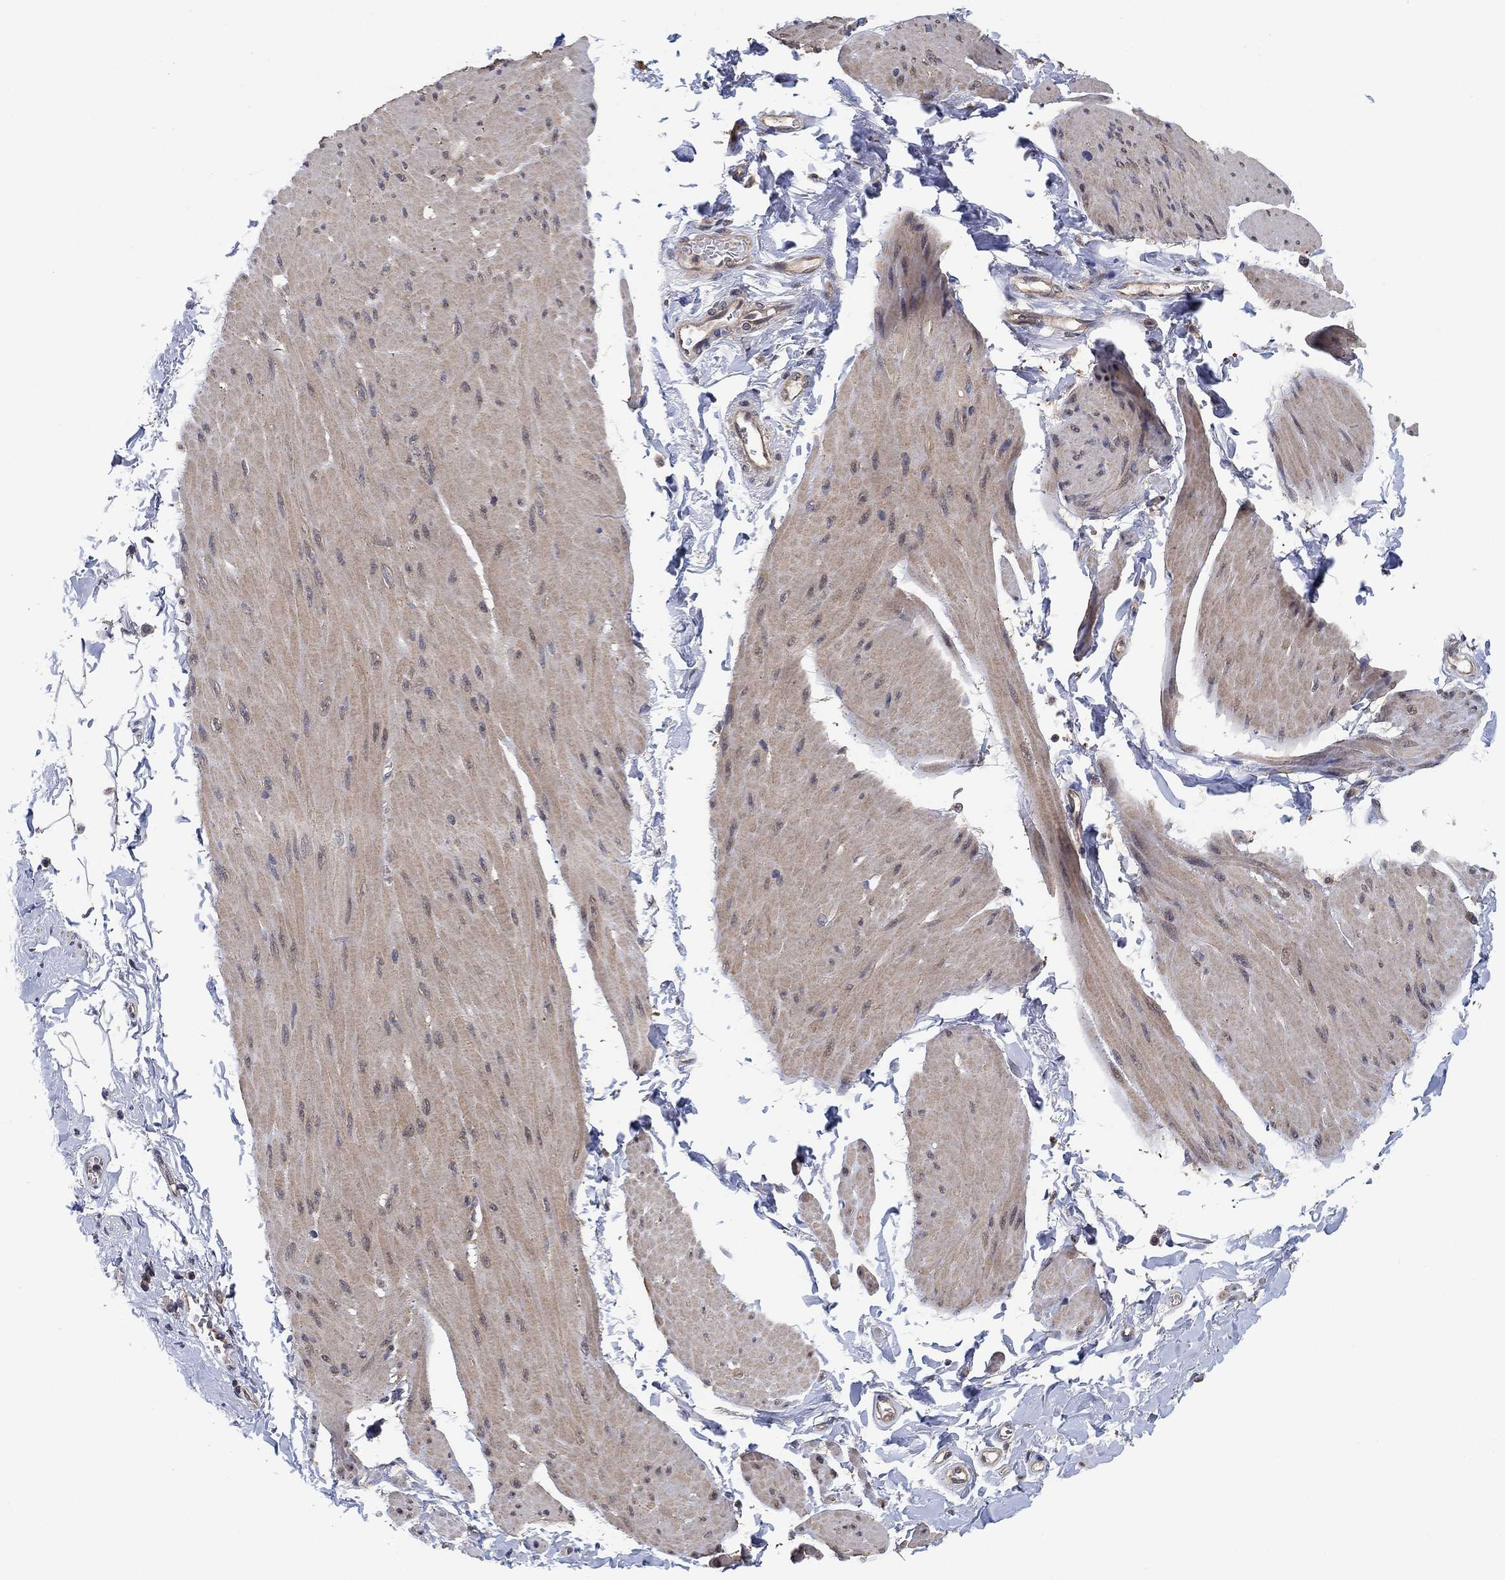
{"staining": {"intensity": "weak", "quantity": "<25%", "location": "cytoplasmic/membranous"}, "tissue": "smooth muscle", "cell_type": "Smooth muscle cells", "image_type": "normal", "snomed": [{"axis": "morphology", "description": "Normal tissue, NOS"}, {"axis": "topography", "description": "Adipose tissue"}, {"axis": "topography", "description": "Smooth muscle"}, {"axis": "topography", "description": "Peripheral nerve tissue"}], "caption": "A high-resolution micrograph shows immunohistochemistry (IHC) staining of normal smooth muscle, which shows no significant positivity in smooth muscle cells.", "gene": "CCDC43", "patient": {"sex": "male", "age": 83}}